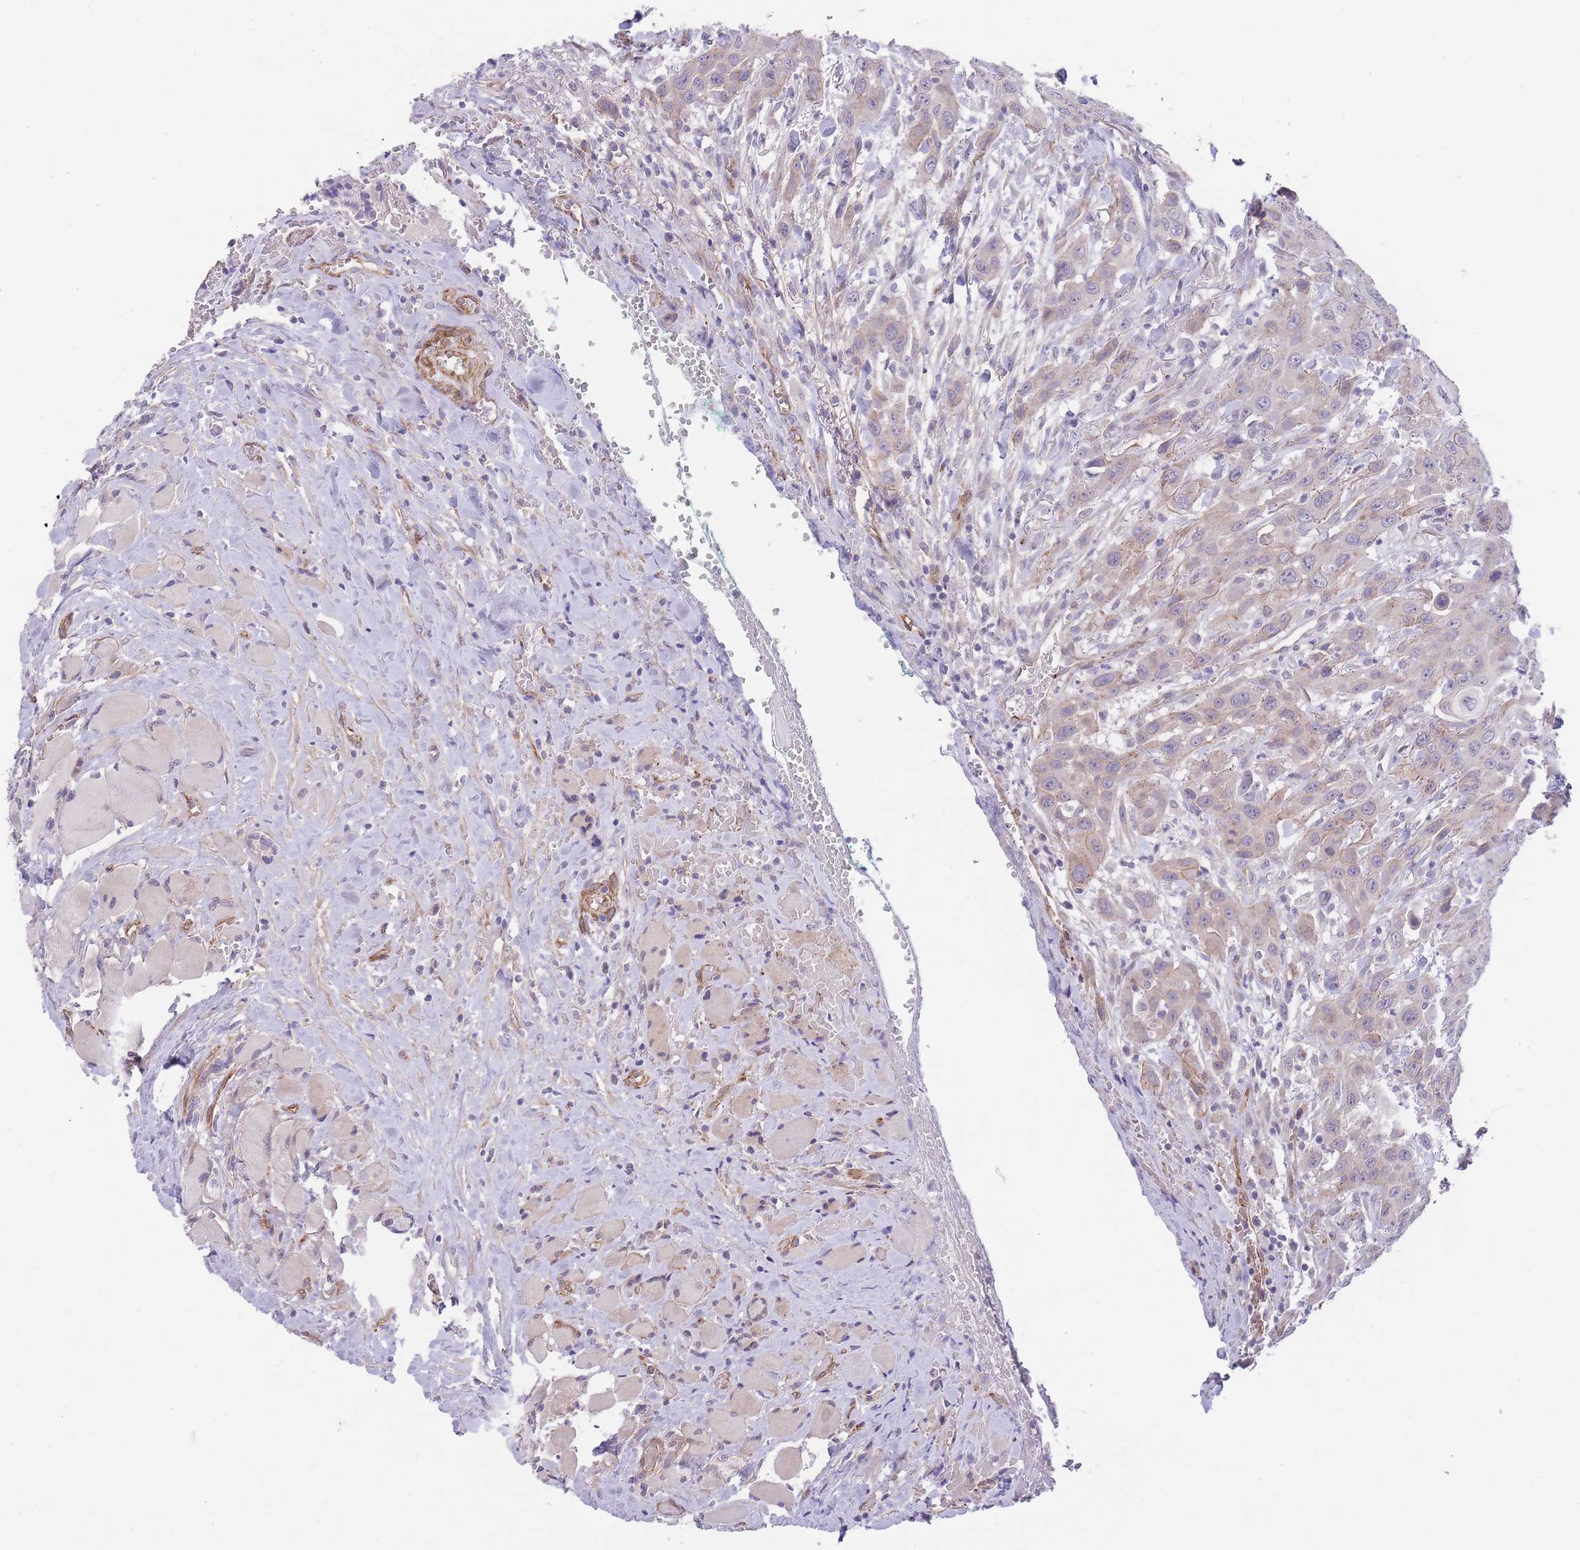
{"staining": {"intensity": "negative", "quantity": "none", "location": "none"}, "tissue": "head and neck cancer", "cell_type": "Tumor cells", "image_type": "cancer", "snomed": [{"axis": "morphology", "description": "Squamous cell carcinoma, NOS"}, {"axis": "topography", "description": "Head-Neck"}], "caption": "The photomicrograph shows no significant expression in tumor cells of head and neck cancer (squamous cell carcinoma).", "gene": "QTRT1", "patient": {"sex": "male", "age": 81}}